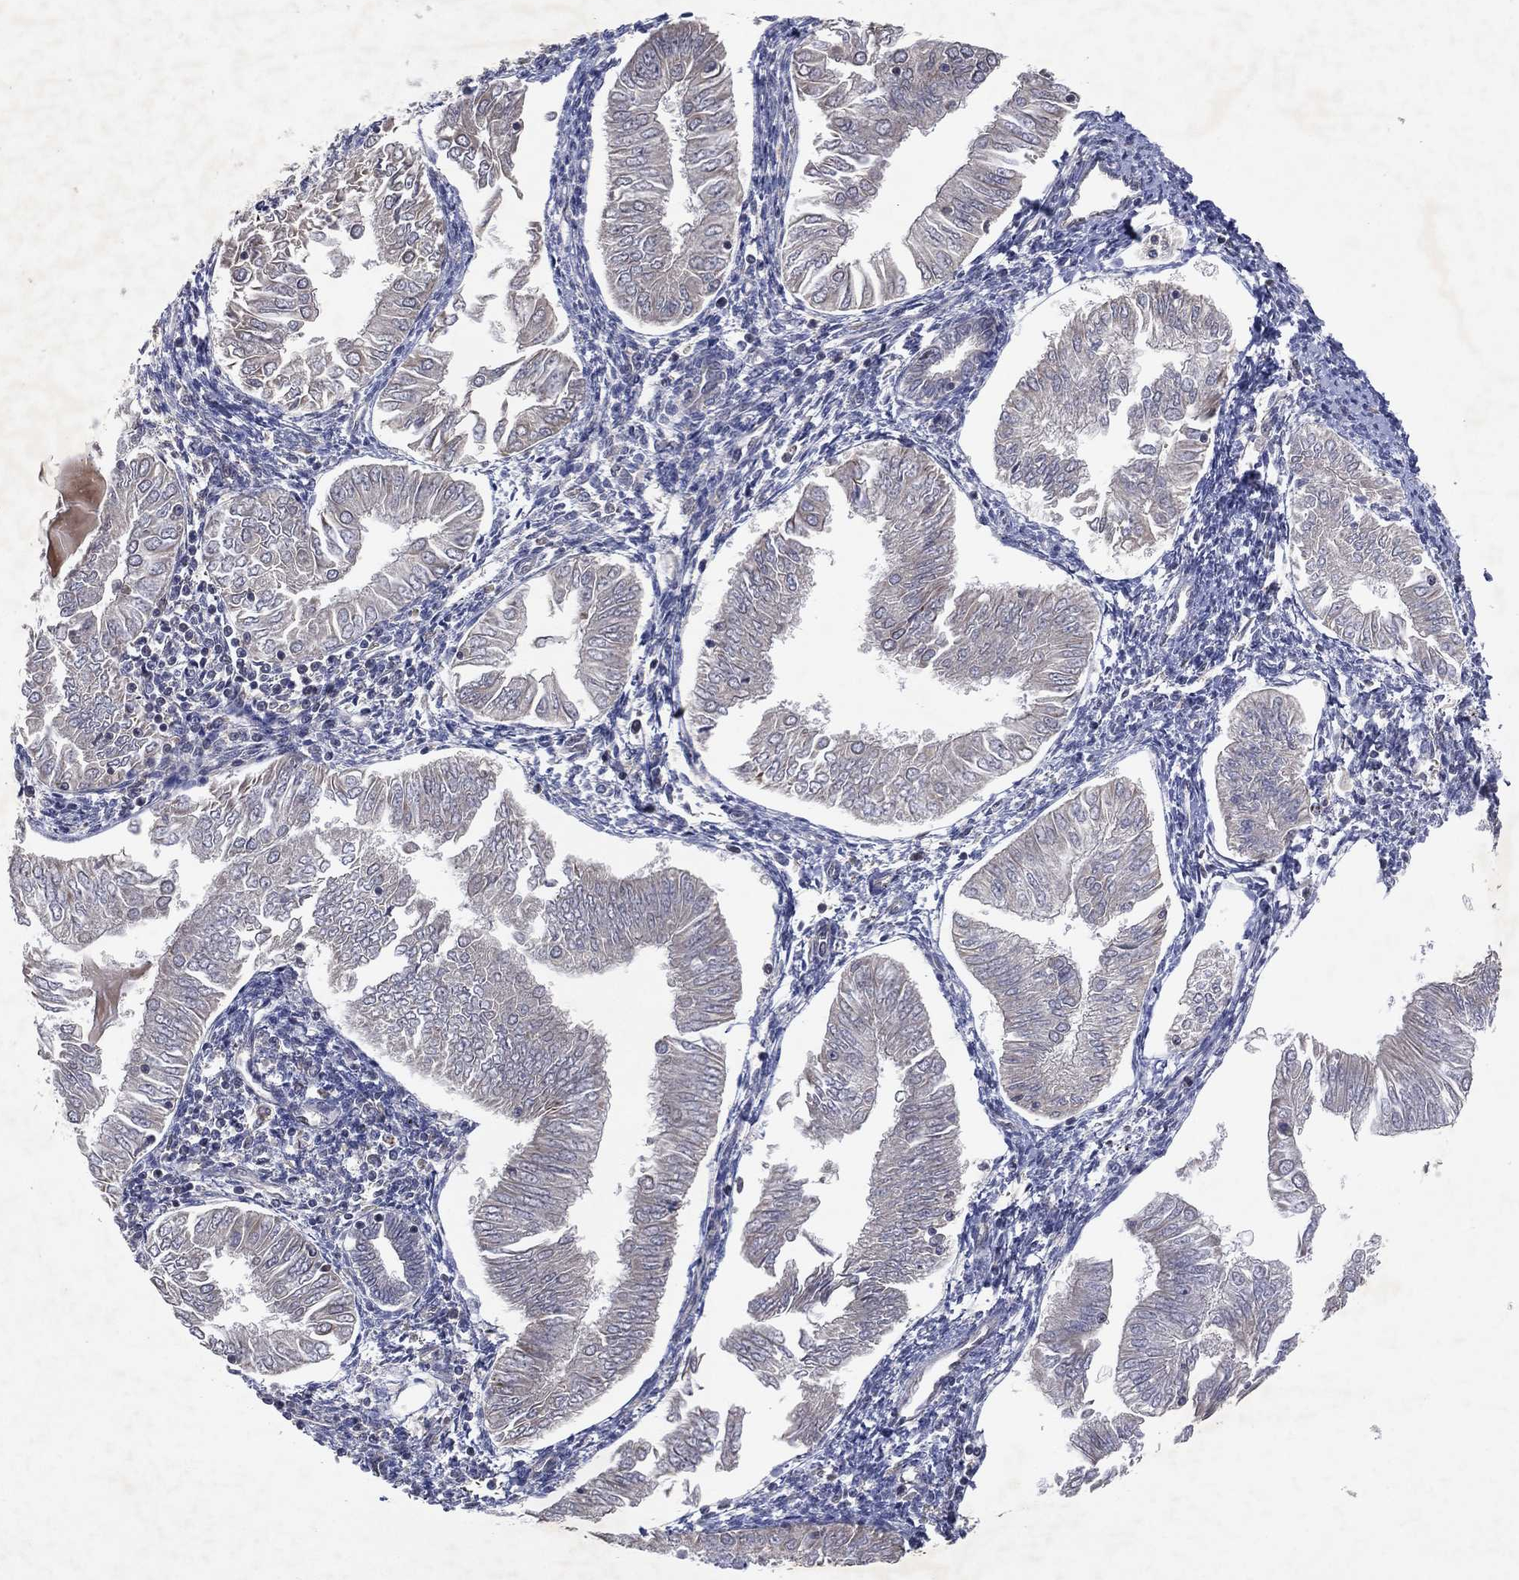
{"staining": {"intensity": "negative", "quantity": "none", "location": "none"}, "tissue": "endometrial cancer", "cell_type": "Tumor cells", "image_type": "cancer", "snomed": [{"axis": "morphology", "description": "Adenocarcinoma, NOS"}, {"axis": "topography", "description": "Endometrium"}], "caption": "This is an IHC micrograph of adenocarcinoma (endometrial). There is no positivity in tumor cells.", "gene": "FLI1", "patient": {"sex": "female", "age": 53}}